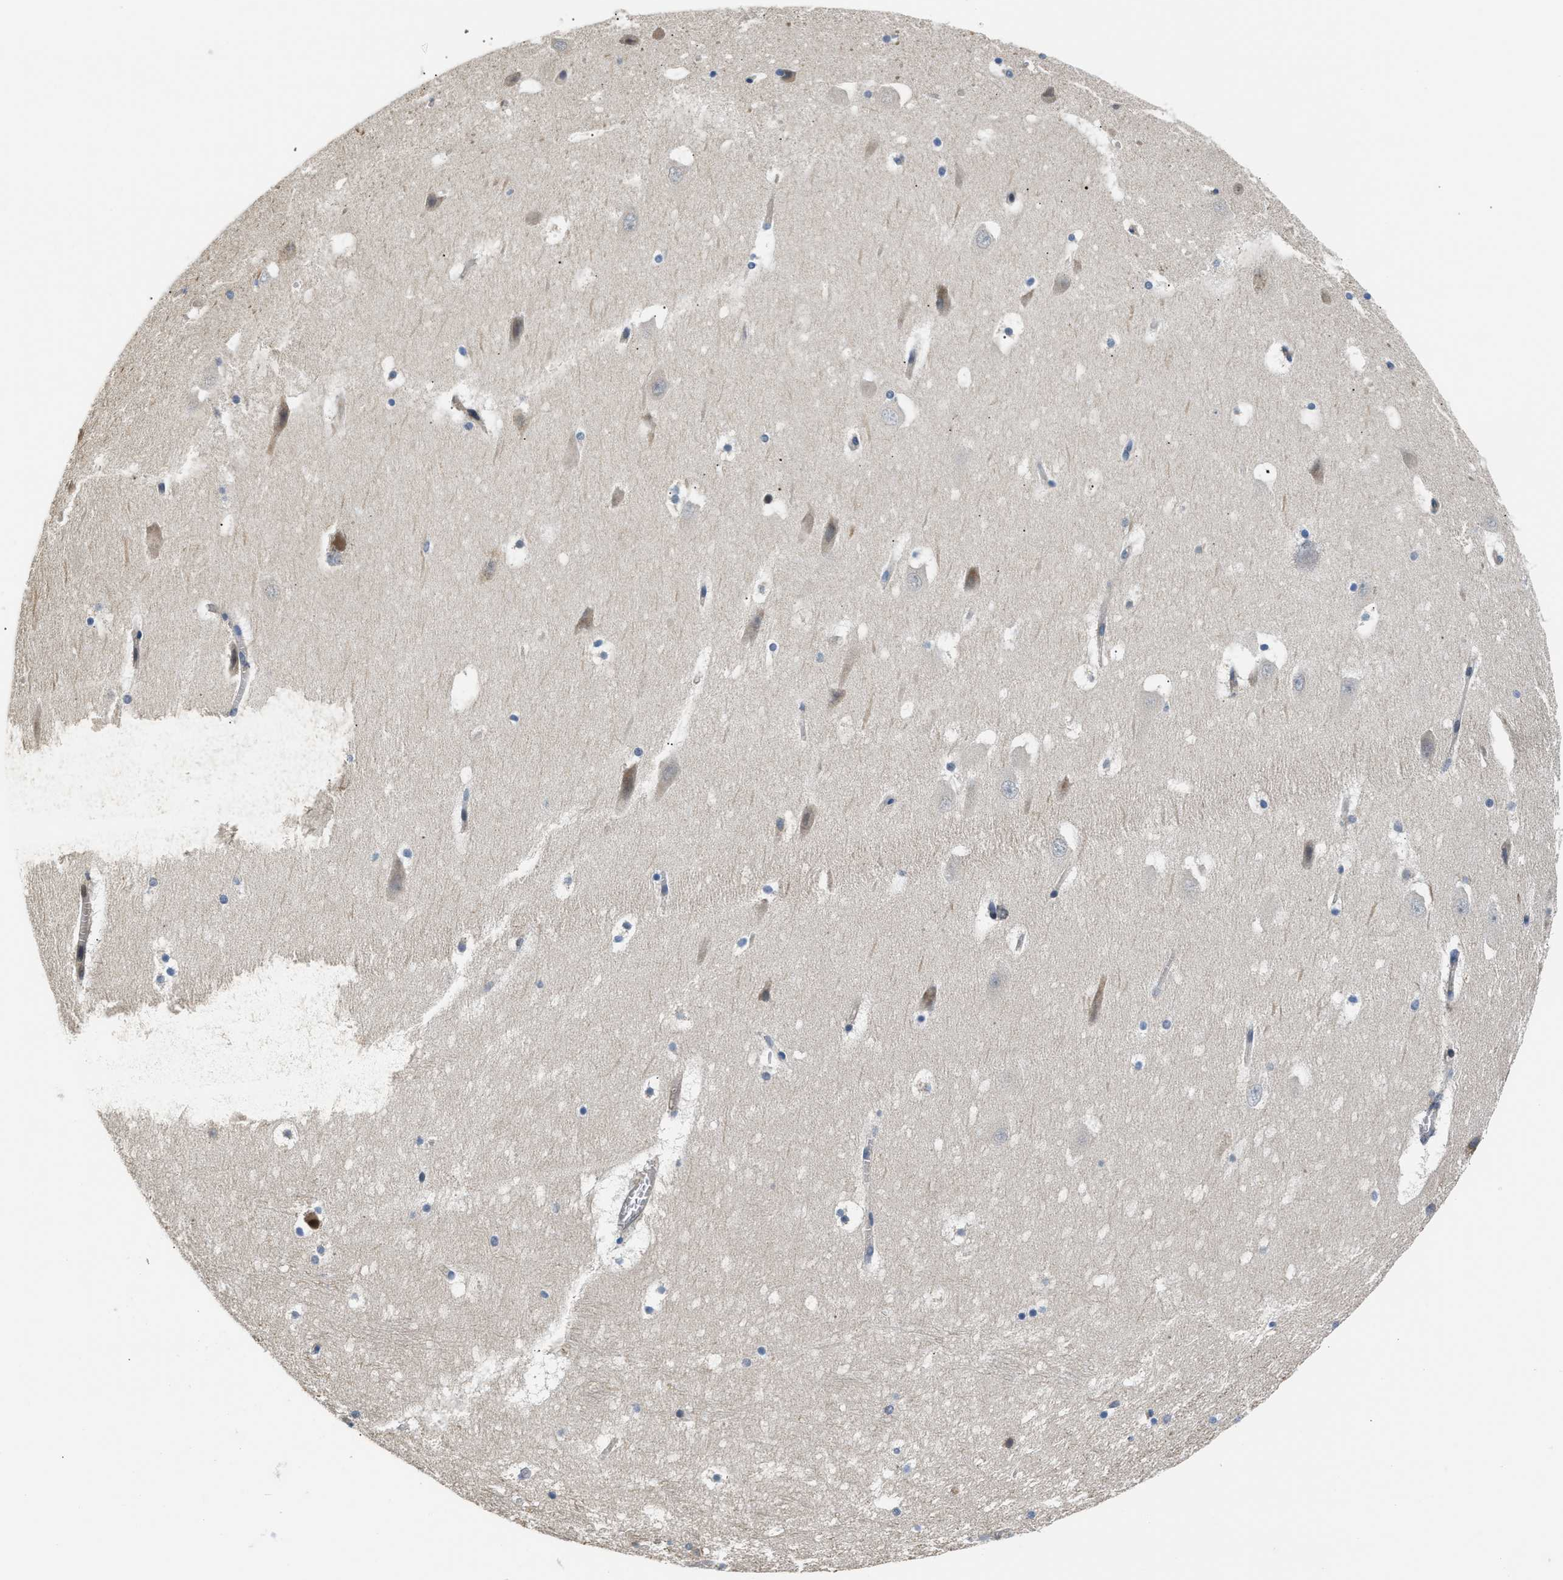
{"staining": {"intensity": "negative", "quantity": "none", "location": "none"}, "tissue": "hippocampus", "cell_type": "Glial cells", "image_type": "normal", "snomed": [{"axis": "morphology", "description": "Normal tissue, NOS"}, {"axis": "topography", "description": "Hippocampus"}], "caption": "IHC micrograph of normal hippocampus: human hippocampus stained with DAB demonstrates no significant protein positivity in glial cells. (Immunohistochemistry, brightfield microscopy, high magnification).", "gene": "TNIP2", "patient": {"sex": "male", "age": 45}}